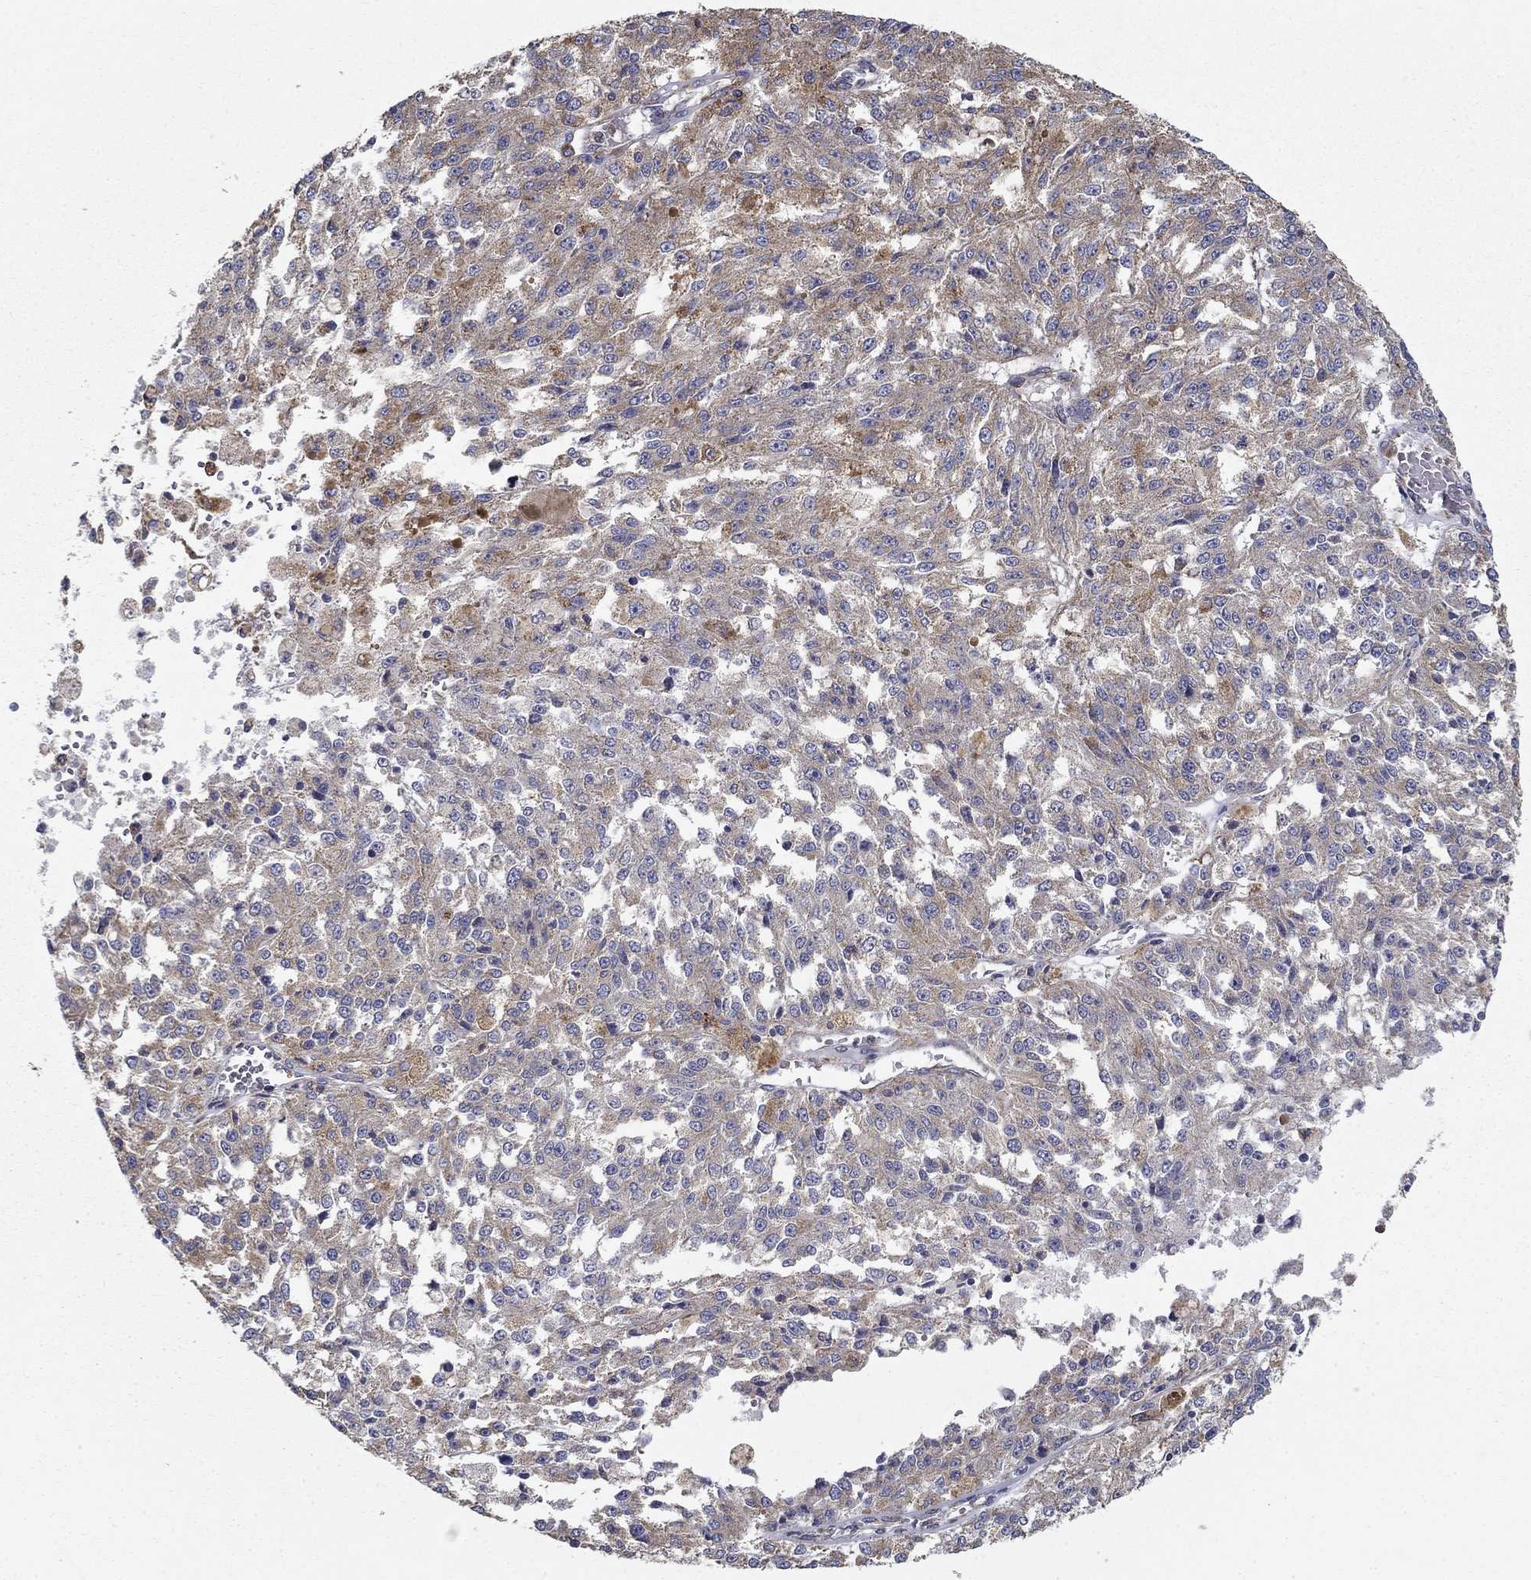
{"staining": {"intensity": "moderate", "quantity": "25%-75%", "location": "cytoplasmic/membranous"}, "tissue": "melanoma", "cell_type": "Tumor cells", "image_type": "cancer", "snomed": [{"axis": "morphology", "description": "Malignant melanoma, Metastatic site"}, {"axis": "topography", "description": "Lymph node"}], "caption": "Moderate cytoplasmic/membranous staining for a protein is identified in about 25%-75% of tumor cells of melanoma using IHC.", "gene": "NME5", "patient": {"sex": "female", "age": 64}}